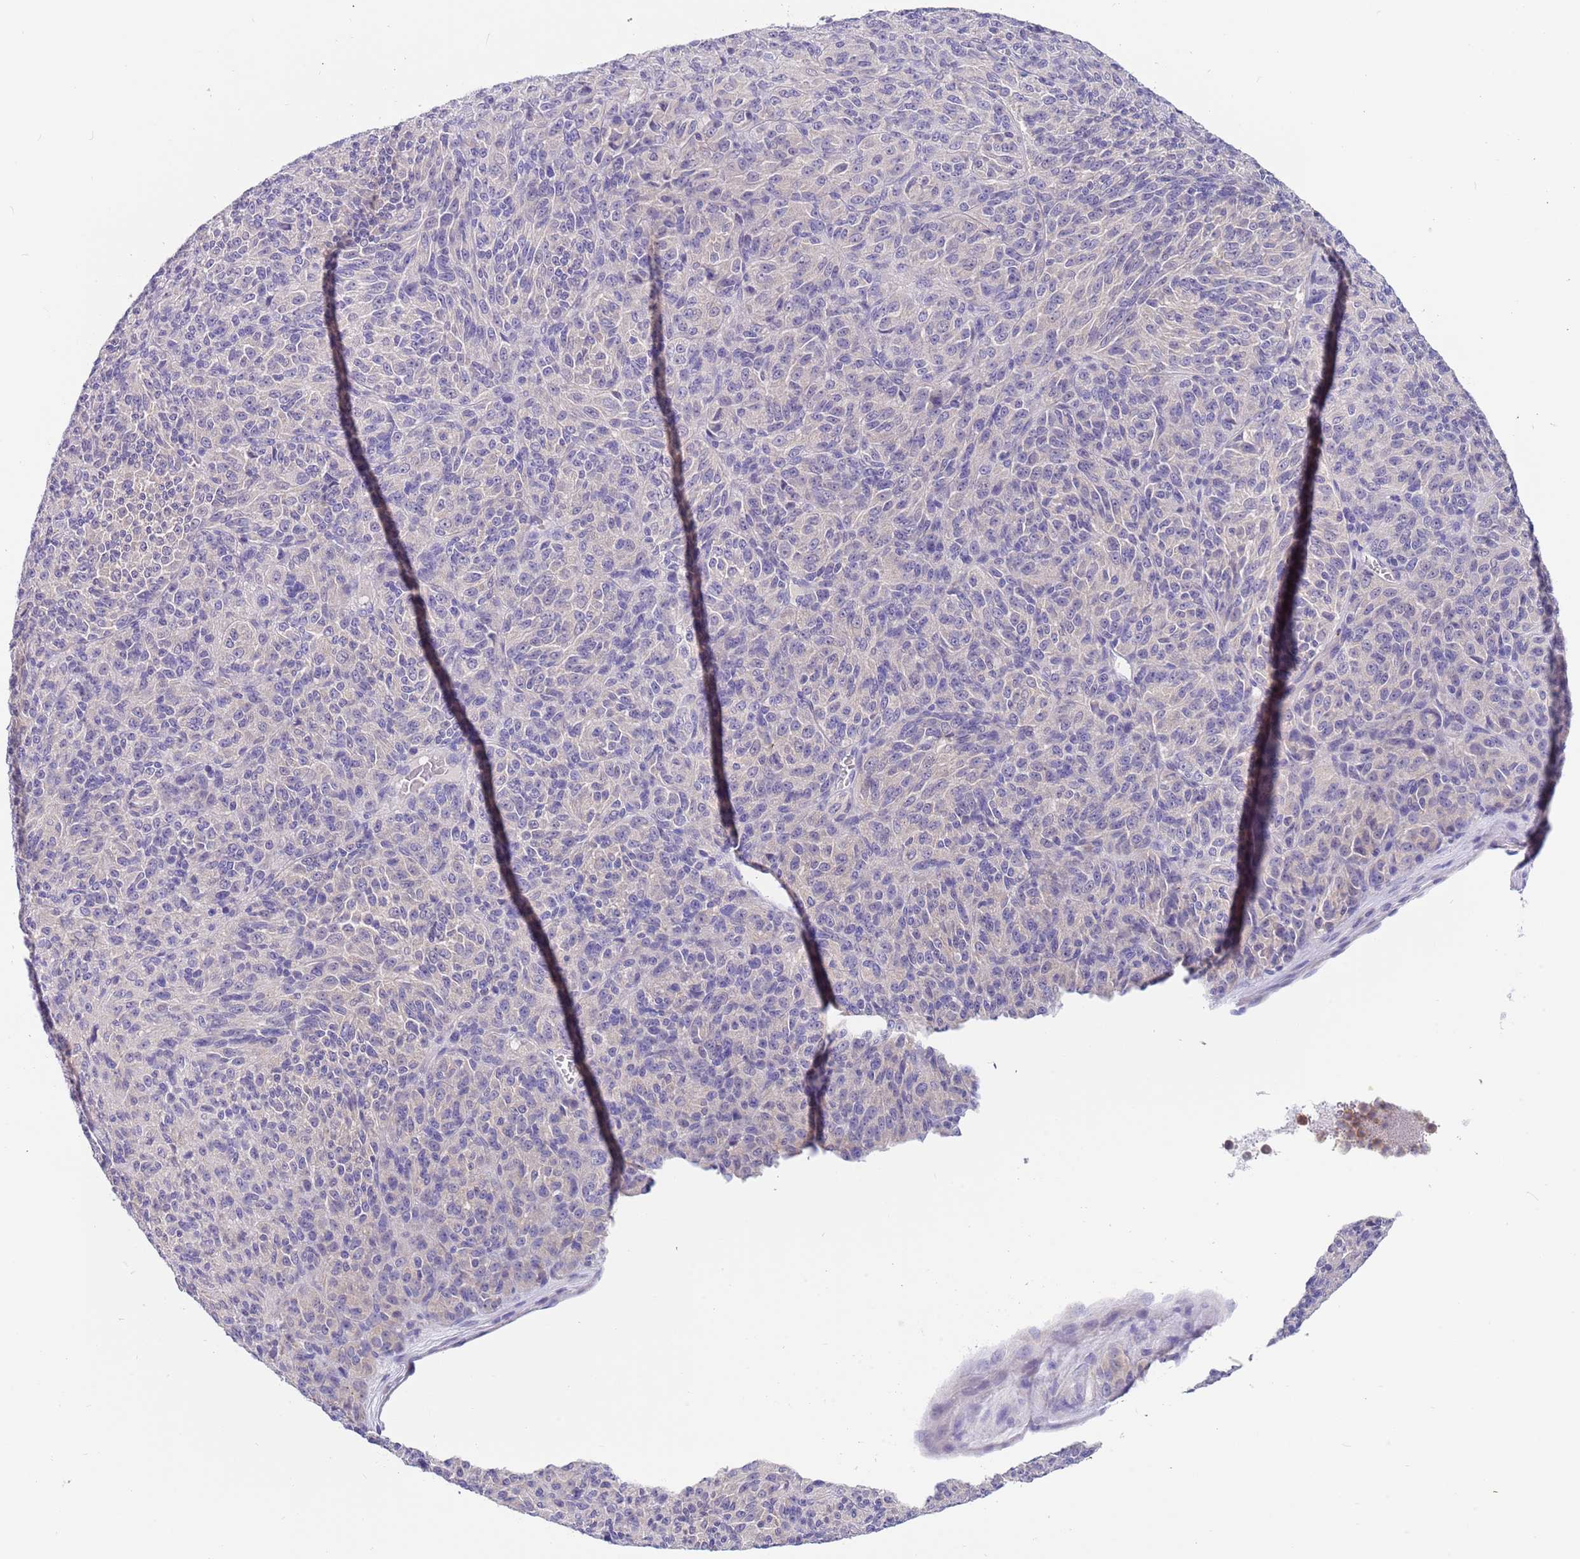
{"staining": {"intensity": "negative", "quantity": "none", "location": "none"}, "tissue": "melanoma", "cell_type": "Tumor cells", "image_type": "cancer", "snomed": [{"axis": "morphology", "description": "Malignant melanoma, Metastatic site"}, {"axis": "topography", "description": "Brain"}], "caption": "This is an immunohistochemistry (IHC) photomicrograph of malignant melanoma (metastatic site). There is no positivity in tumor cells.", "gene": "TYW1", "patient": {"sex": "female", "age": 56}}